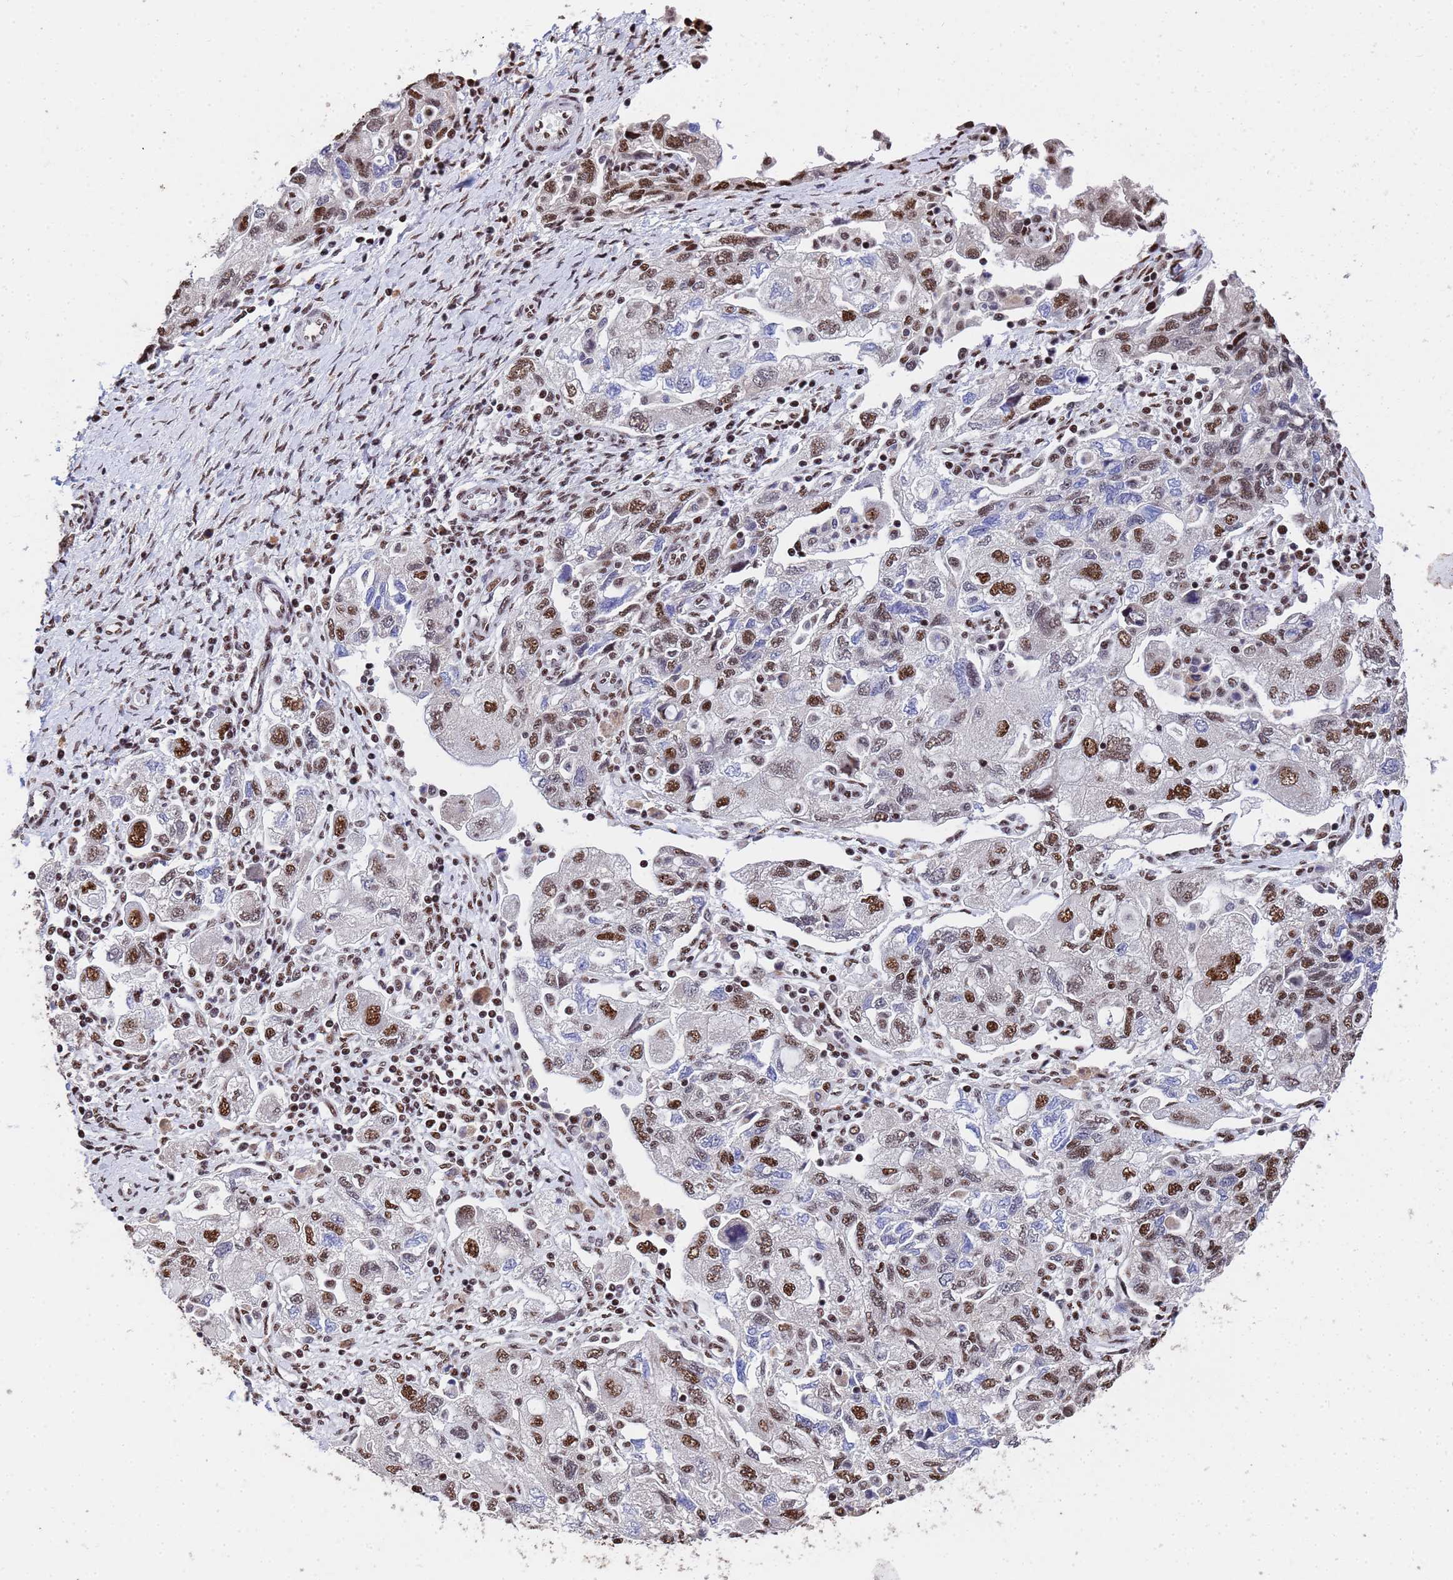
{"staining": {"intensity": "moderate", "quantity": ">75%", "location": "nuclear"}, "tissue": "ovarian cancer", "cell_type": "Tumor cells", "image_type": "cancer", "snomed": [{"axis": "morphology", "description": "Carcinoma, NOS"}, {"axis": "morphology", "description": "Cystadenocarcinoma, serous, NOS"}, {"axis": "topography", "description": "Ovary"}], "caption": "Immunohistochemistry image of human serous cystadenocarcinoma (ovarian) stained for a protein (brown), which shows medium levels of moderate nuclear positivity in approximately >75% of tumor cells.", "gene": "SF3B2", "patient": {"sex": "female", "age": 69}}